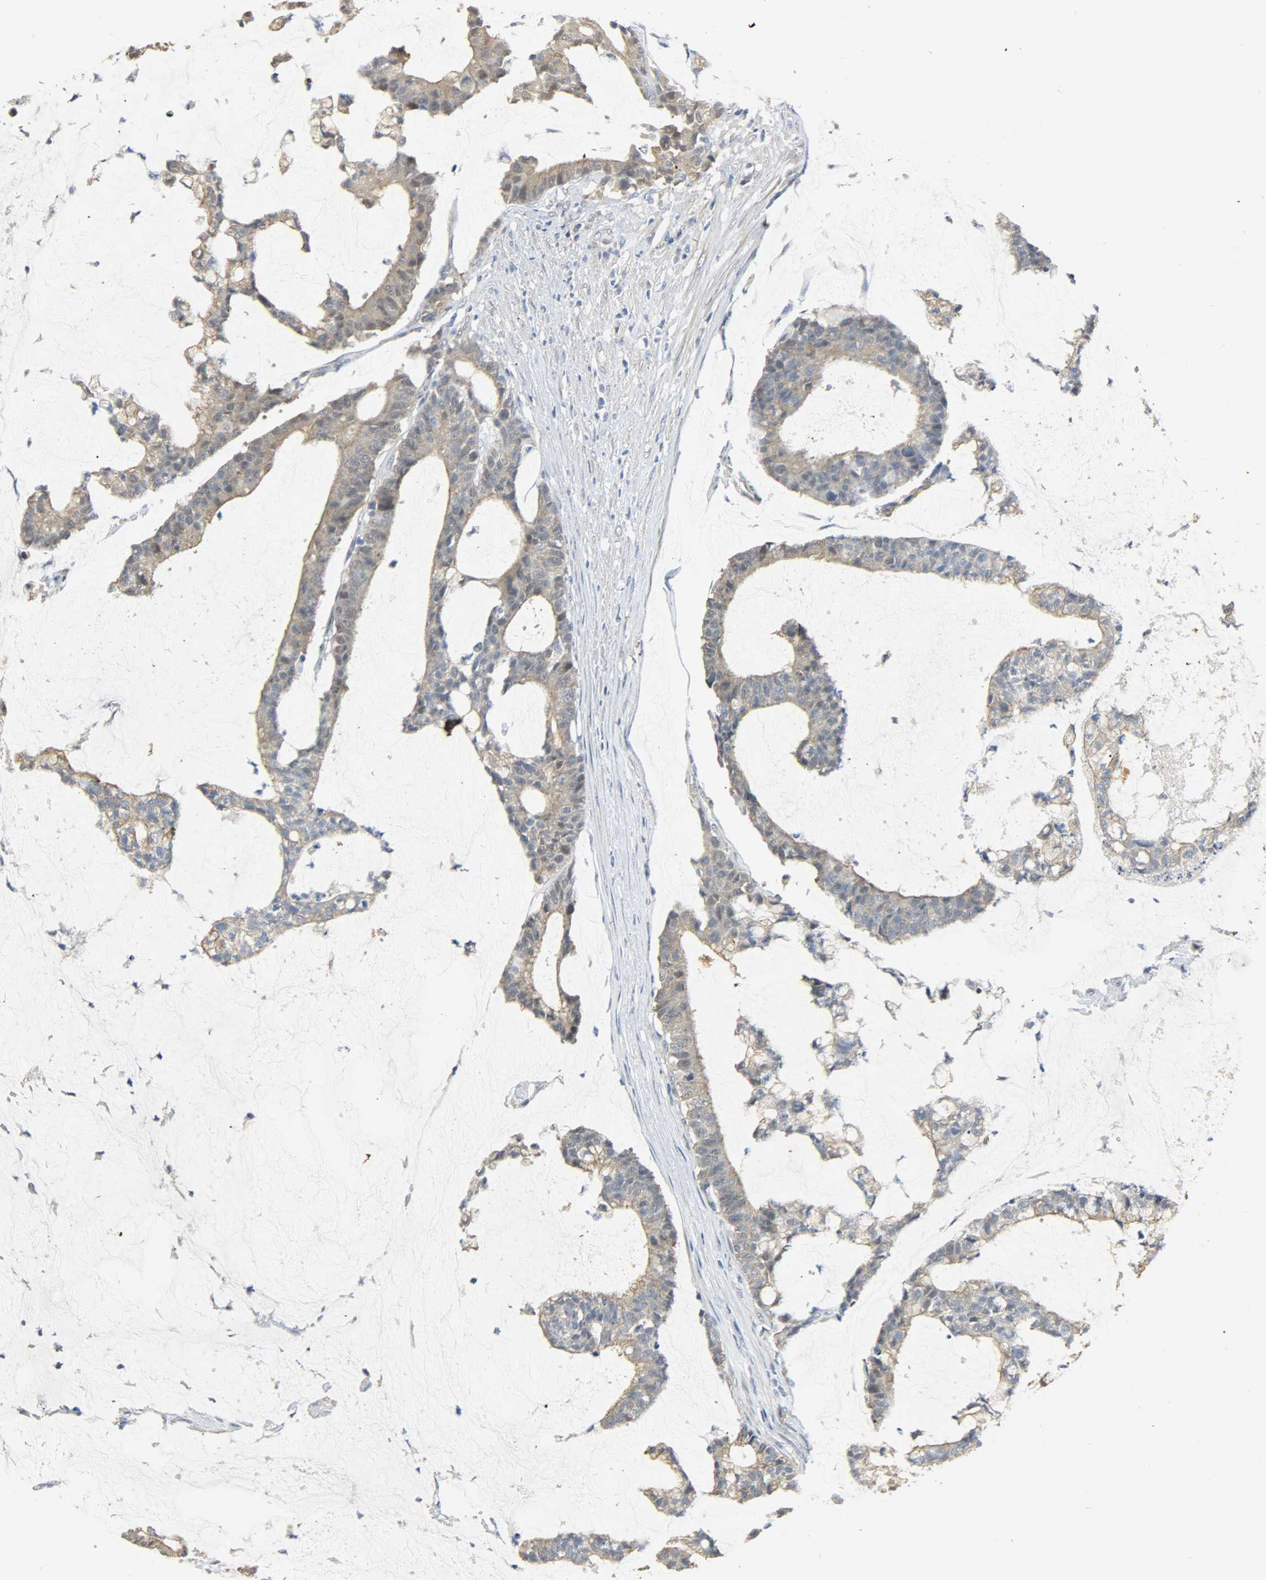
{"staining": {"intensity": "moderate", "quantity": ">75%", "location": "cytoplasmic/membranous"}, "tissue": "colorectal cancer", "cell_type": "Tumor cells", "image_type": "cancer", "snomed": [{"axis": "morphology", "description": "Adenocarcinoma, NOS"}, {"axis": "topography", "description": "Colon"}], "caption": "Immunohistochemical staining of human colorectal adenocarcinoma shows moderate cytoplasmic/membranous protein expression in about >75% of tumor cells.", "gene": "USP13", "patient": {"sex": "female", "age": 84}}